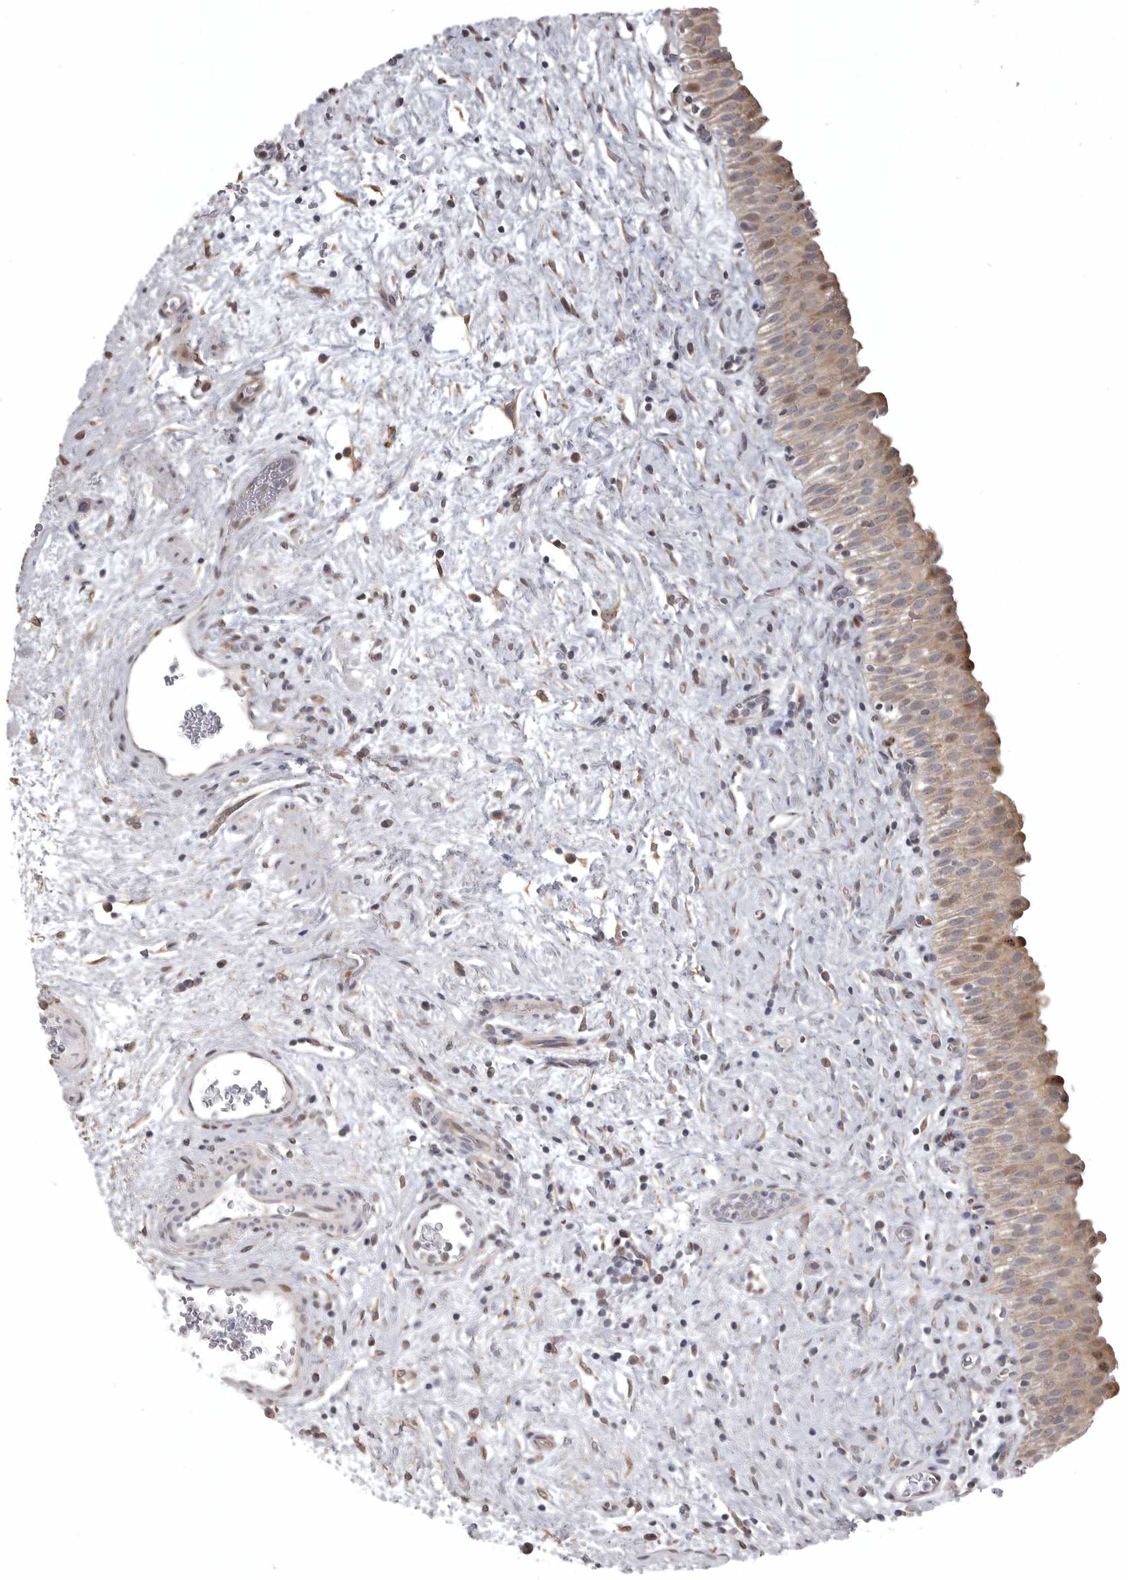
{"staining": {"intensity": "weak", "quantity": ">75%", "location": "cytoplasmic/membranous,nuclear"}, "tissue": "urinary bladder", "cell_type": "Urothelial cells", "image_type": "normal", "snomed": [{"axis": "morphology", "description": "Normal tissue, NOS"}, {"axis": "topography", "description": "Urinary bladder"}], "caption": "IHC micrograph of unremarkable urinary bladder: human urinary bladder stained using immunohistochemistry (IHC) exhibits low levels of weak protein expression localized specifically in the cytoplasmic/membranous,nuclear of urothelial cells, appearing as a cytoplasmic/membranous,nuclear brown color.", "gene": "POLE2", "patient": {"sex": "male", "age": 82}}